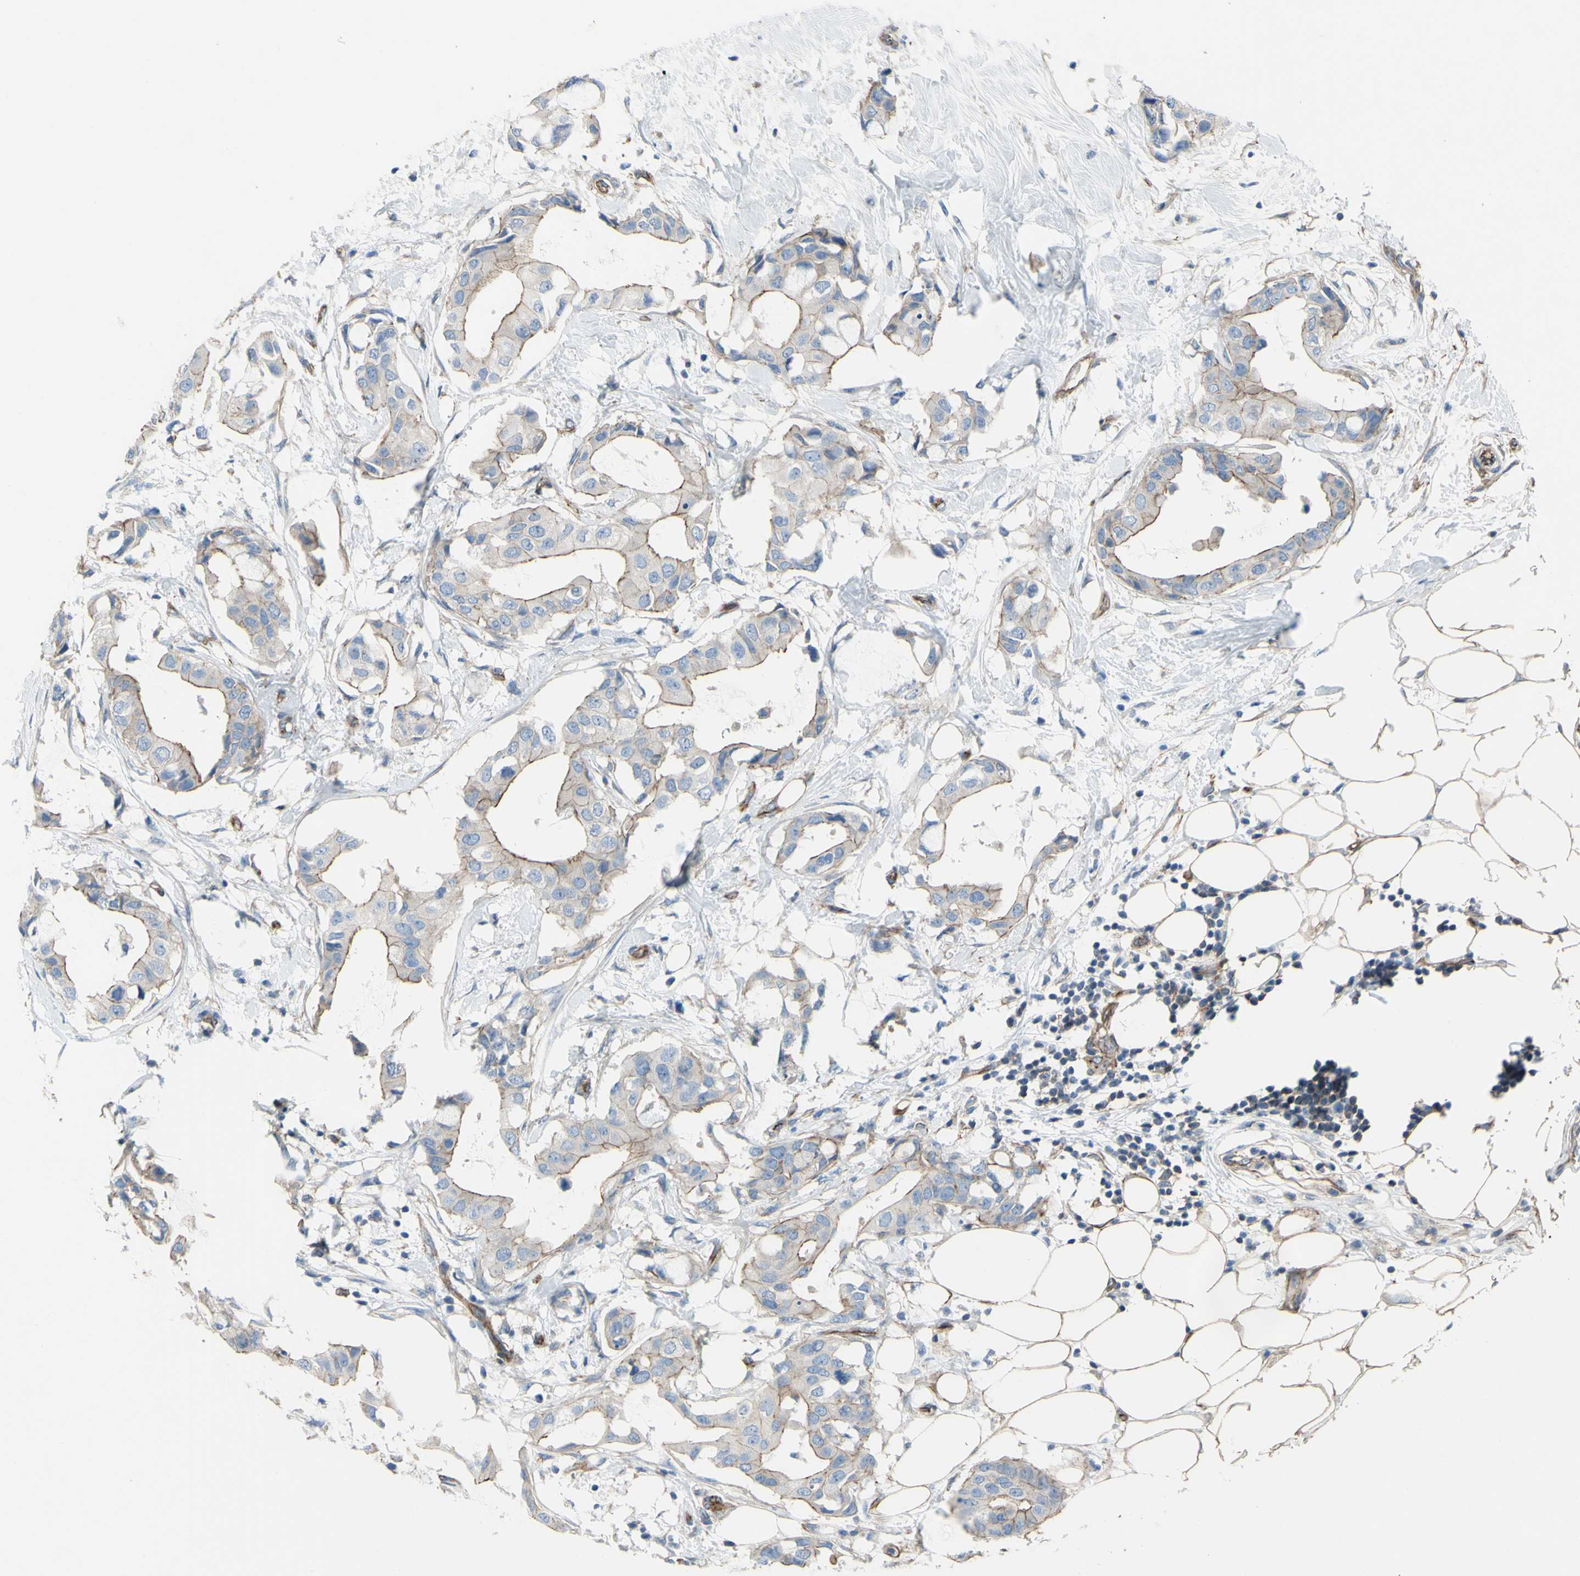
{"staining": {"intensity": "moderate", "quantity": ">75%", "location": "cytoplasmic/membranous"}, "tissue": "breast cancer", "cell_type": "Tumor cells", "image_type": "cancer", "snomed": [{"axis": "morphology", "description": "Duct carcinoma"}, {"axis": "topography", "description": "Breast"}], "caption": "IHC of breast cancer shows medium levels of moderate cytoplasmic/membranous expression in approximately >75% of tumor cells.", "gene": "TPBG", "patient": {"sex": "female", "age": 40}}